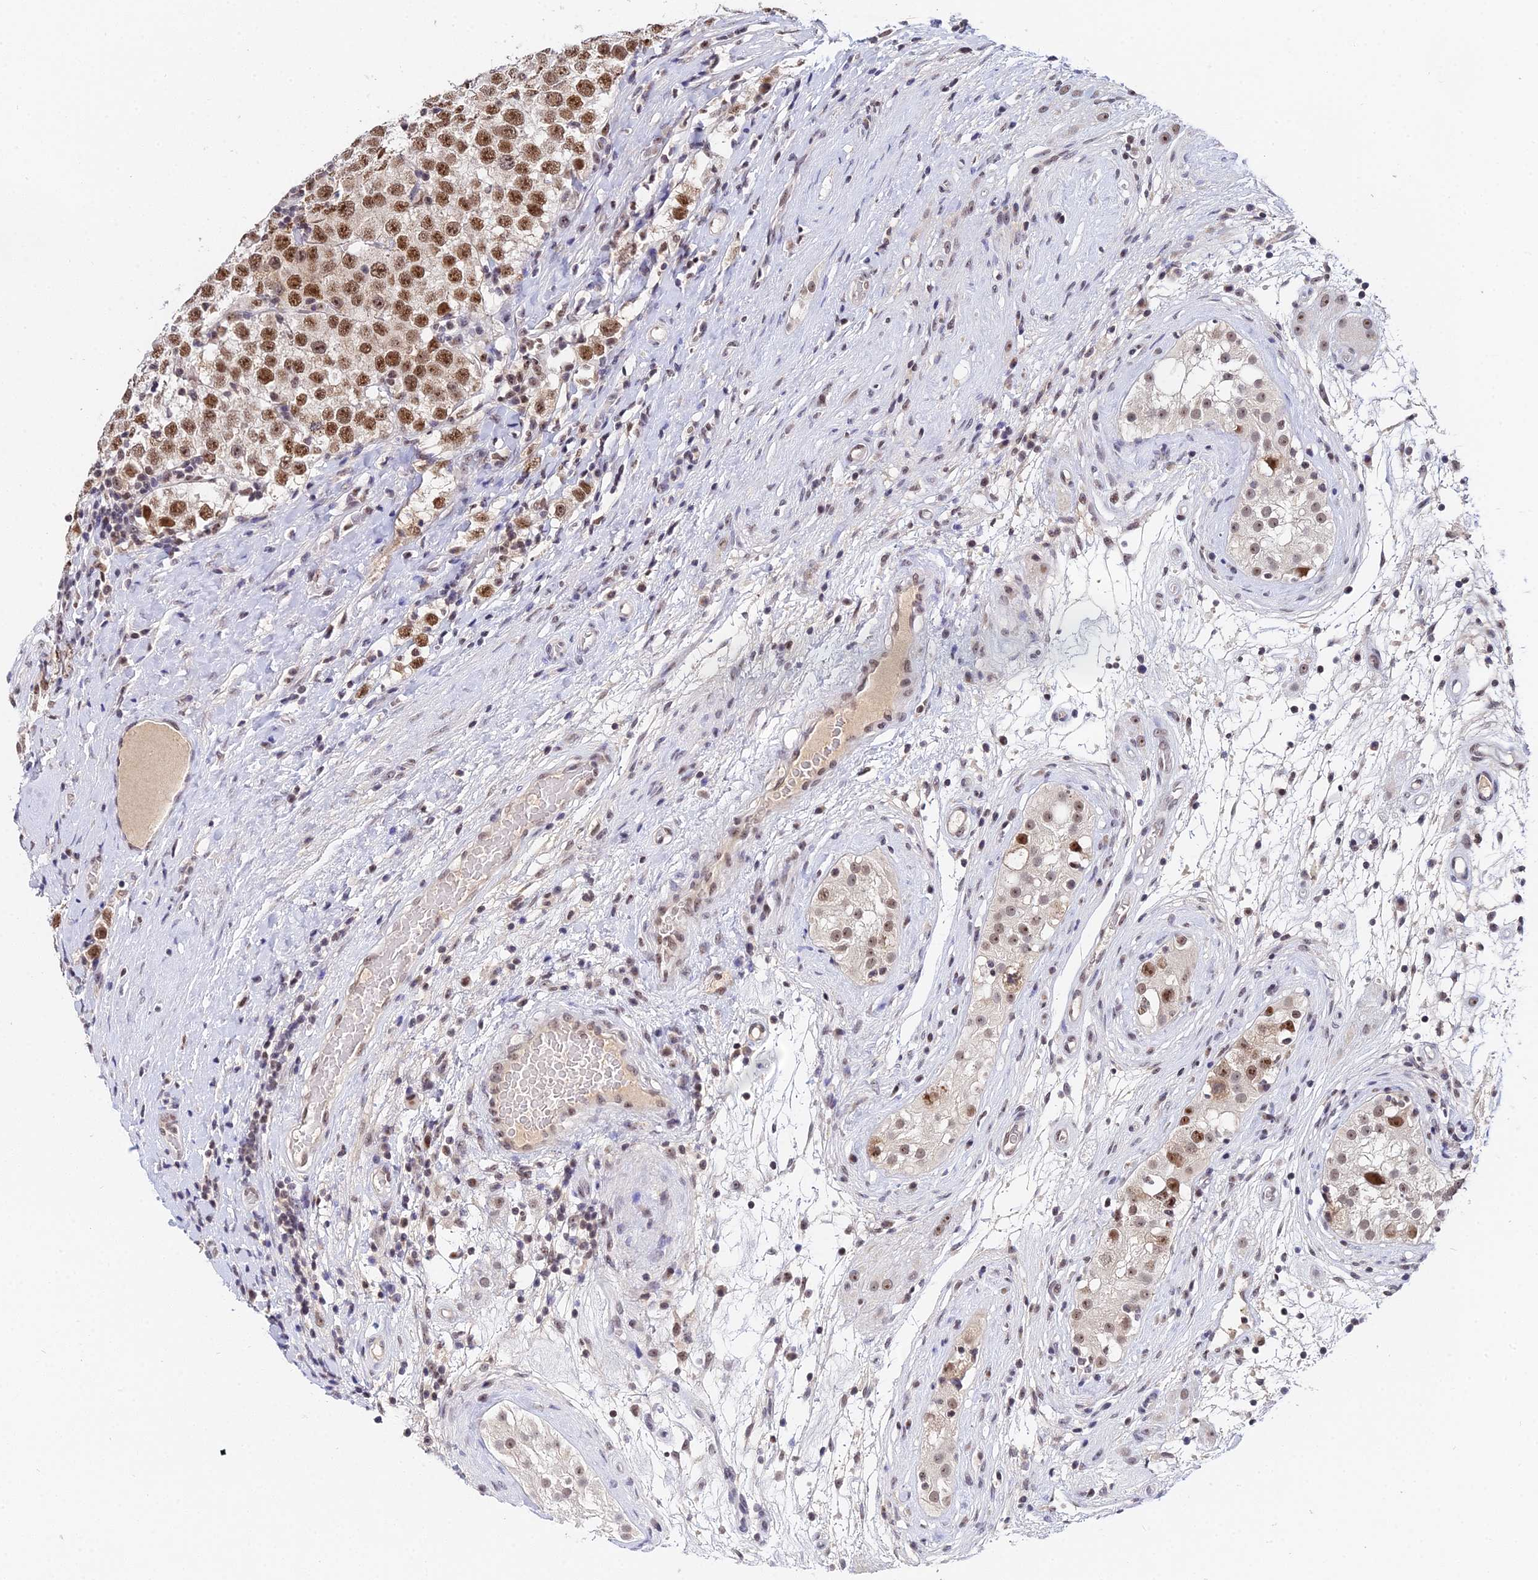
{"staining": {"intensity": "strong", "quantity": ">75%", "location": "nuclear"}, "tissue": "testis cancer", "cell_type": "Tumor cells", "image_type": "cancer", "snomed": [{"axis": "morphology", "description": "Seminoma, NOS"}, {"axis": "topography", "description": "Testis"}], "caption": "An immunohistochemistry photomicrograph of neoplastic tissue is shown. Protein staining in brown labels strong nuclear positivity in testis cancer (seminoma) within tumor cells. (DAB = brown stain, brightfield microscopy at high magnification).", "gene": "EXOSC3", "patient": {"sex": "male", "age": 34}}